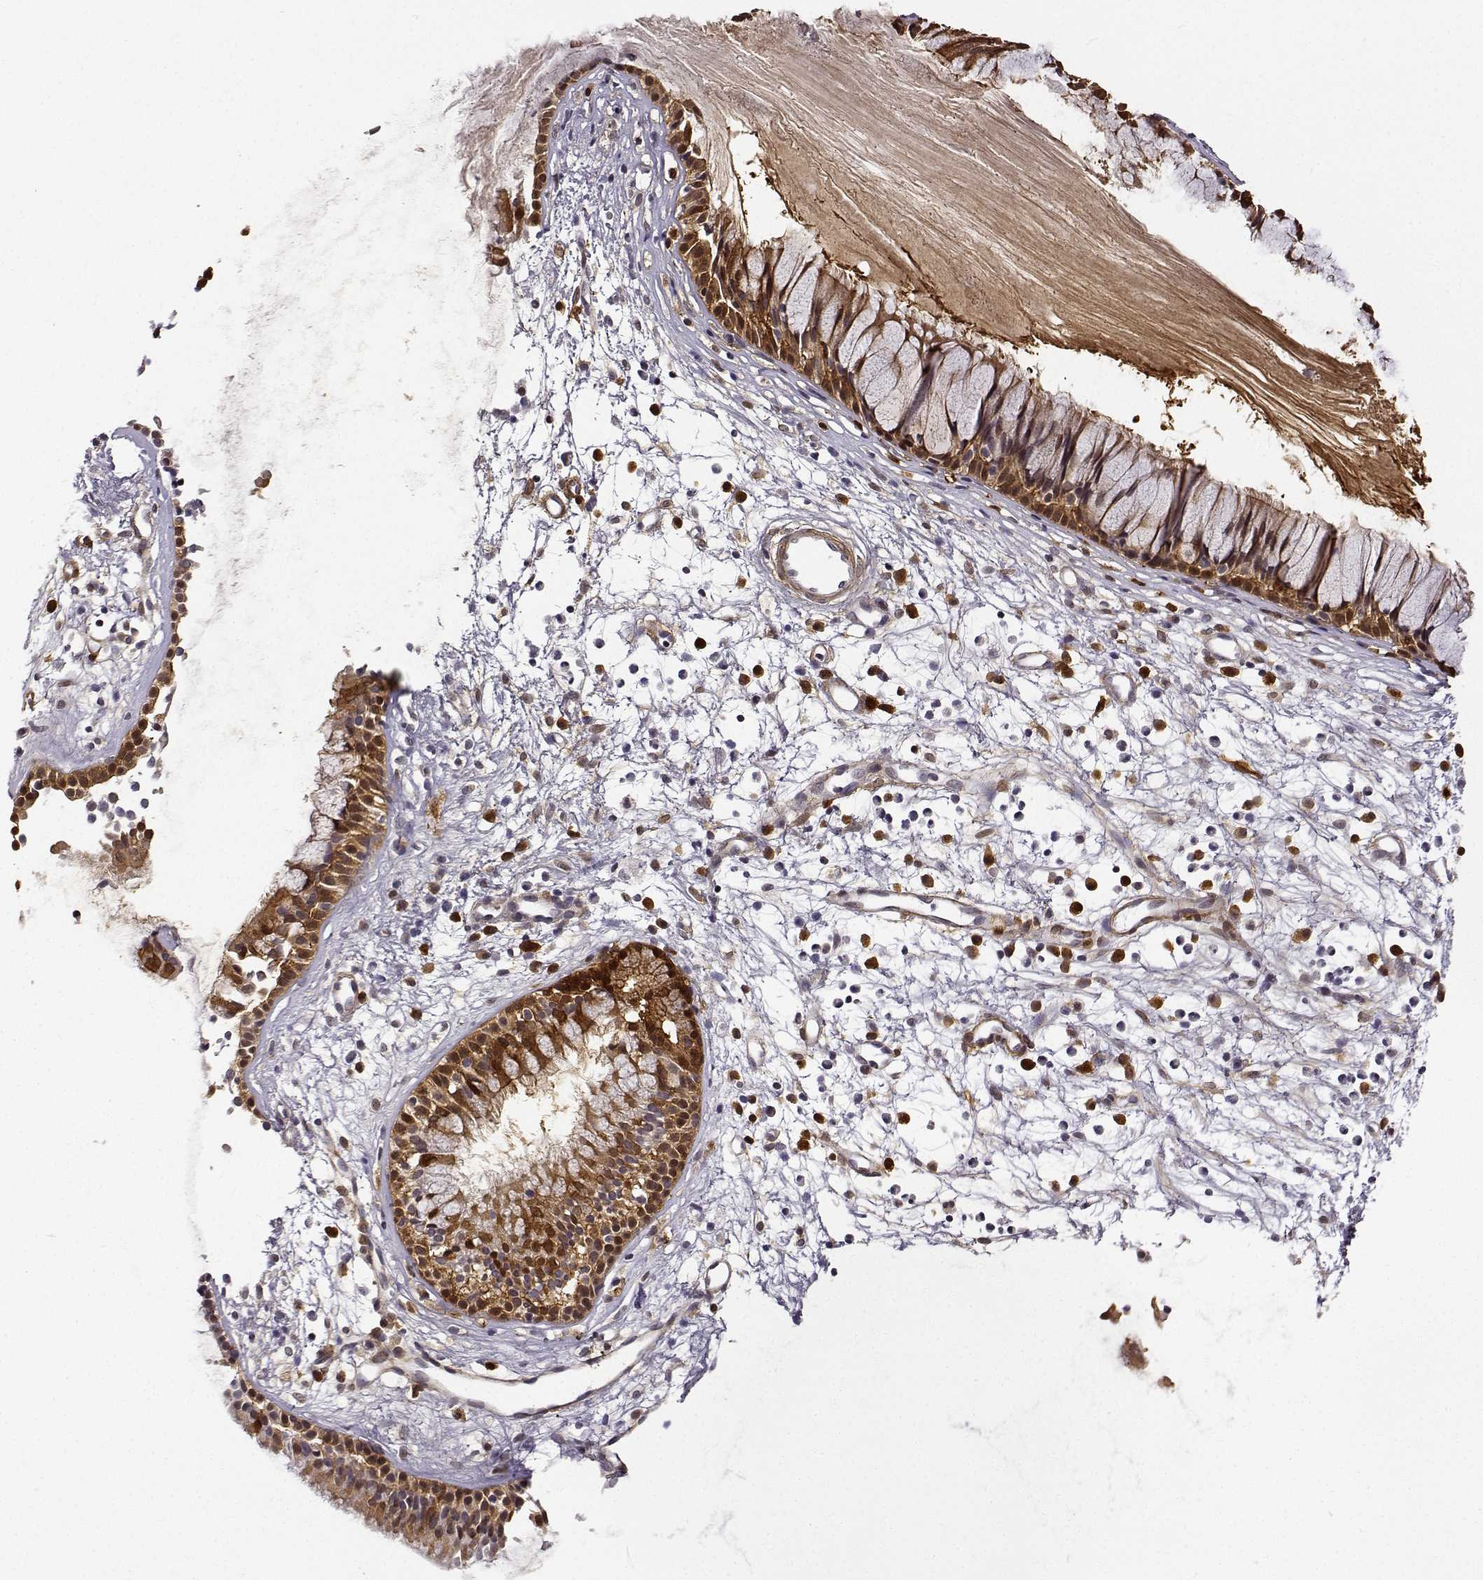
{"staining": {"intensity": "strong", "quantity": ">75%", "location": "cytoplasmic/membranous"}, "tissue": "nasopharynx", "cell_type": "Respiratory epithelial cells", "image_type": "normal", "snomed": [{"axis": "morphology", "description": "Normal tissue, NOS"}, {"axis": "topography", "description": "Nasopharynx"}], "caption": "The micrograph displays immunohistochemical staining of unremarkable nasopharynx. There is strong cytoplasmic/membranous positivity is seen in about >75% of respiratory epithelial cells.", "gene": "PHGDH", "patient": {"sex": "male", "age": 77}}